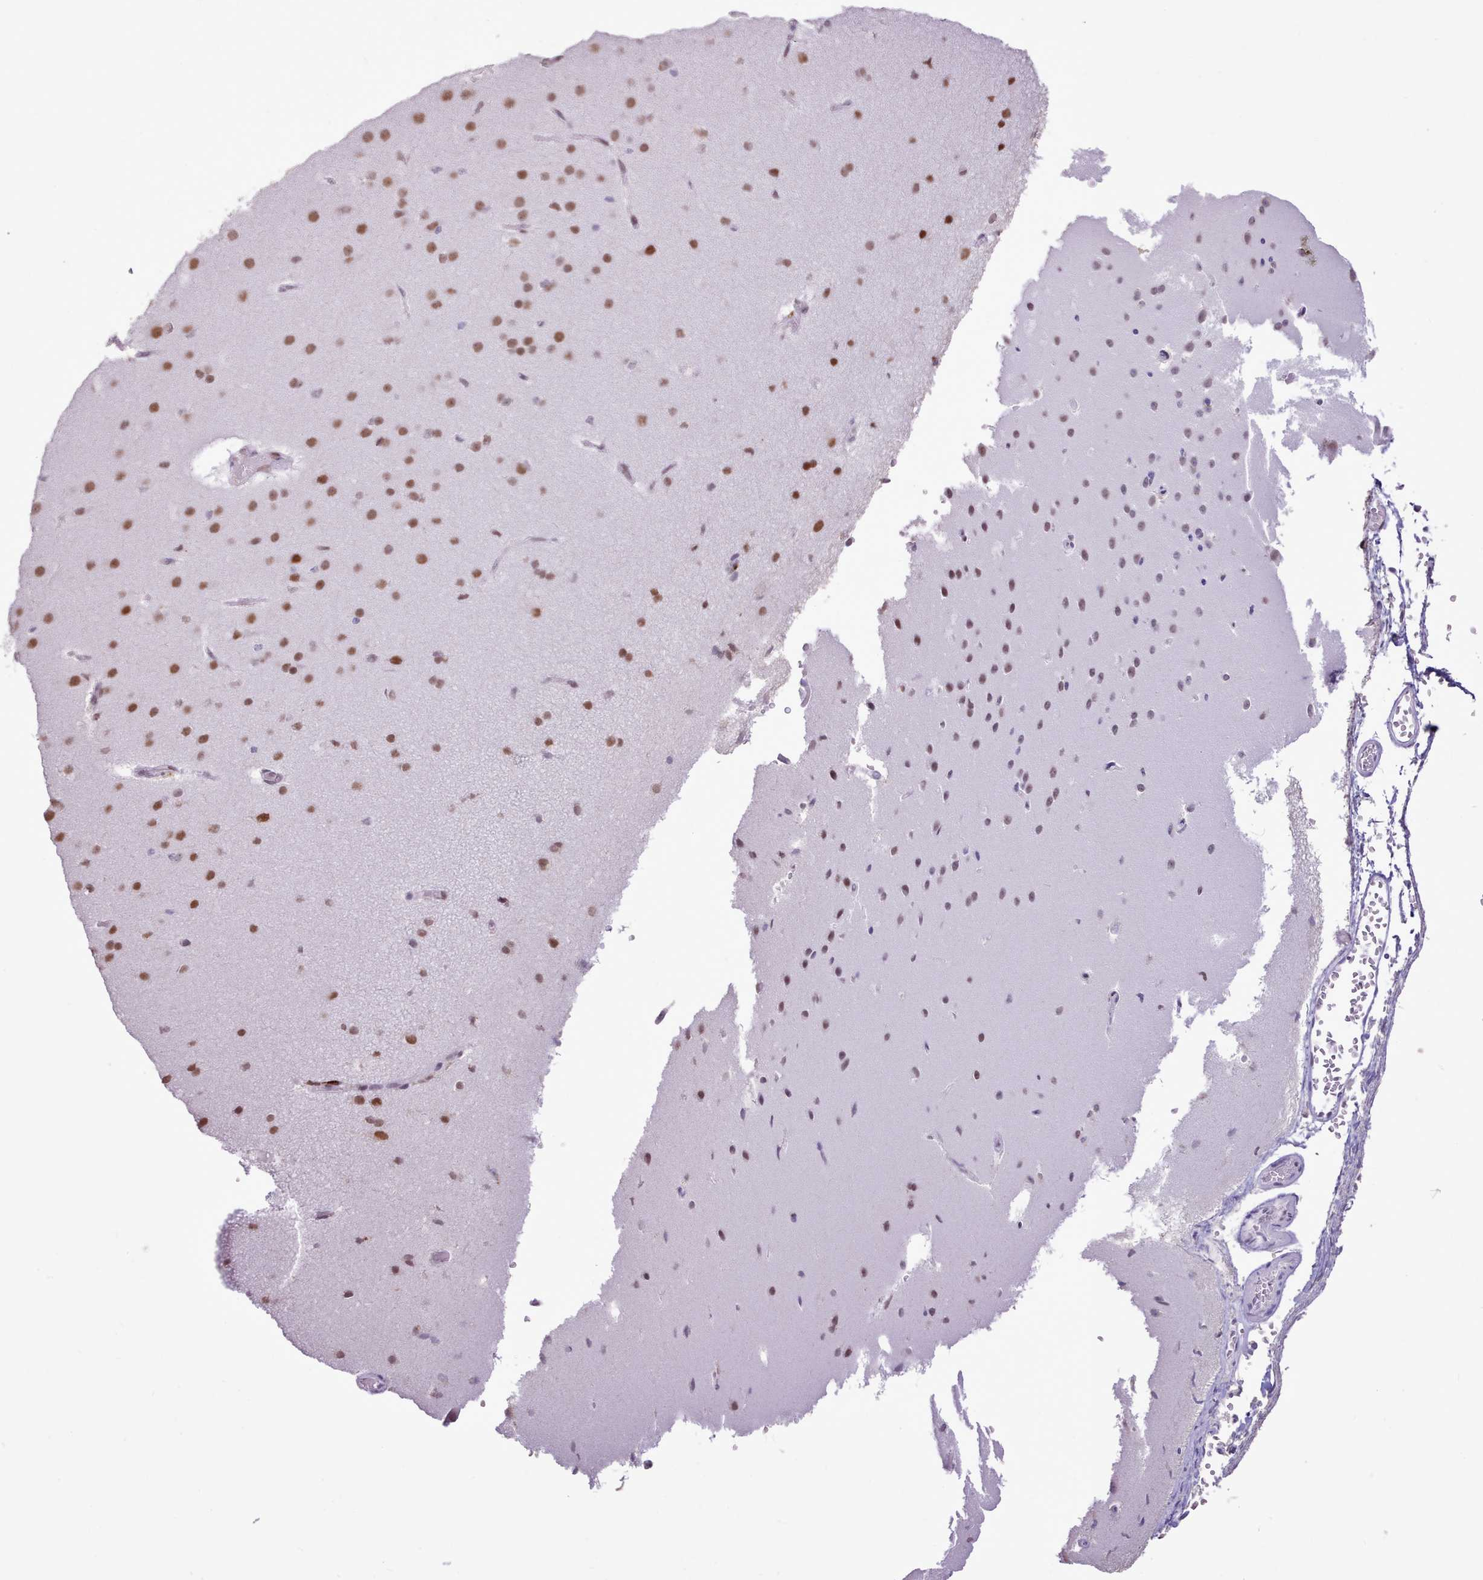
{"staining": {"intensity": "weak", "quantity": "25%-75%", "location": "nuclear"}, "tissue": "cerebral cortex", "cell_type": "Endothelial cells", "image_type": "normal", "snomed": [{"axis": "morphology", "description": "Normal tissue, NOS"}, {"axis": "morphology", "description": "Developmental malformation"}, {"axis": "topography", "description": "Cerebral cortex"}], "caption": "High-magnification brightfield microscopy of benign cerebral cortex stained with DAB (3,3'-diaminobenzidine) (brown) and counterstained with hematoxylin (blue). endothelial cells exhibit weak nuclear staining is appreciated in approximately25%-75% of cells.", "gene": "TAF15", "patient": {"sex": "female", "age": 30}}